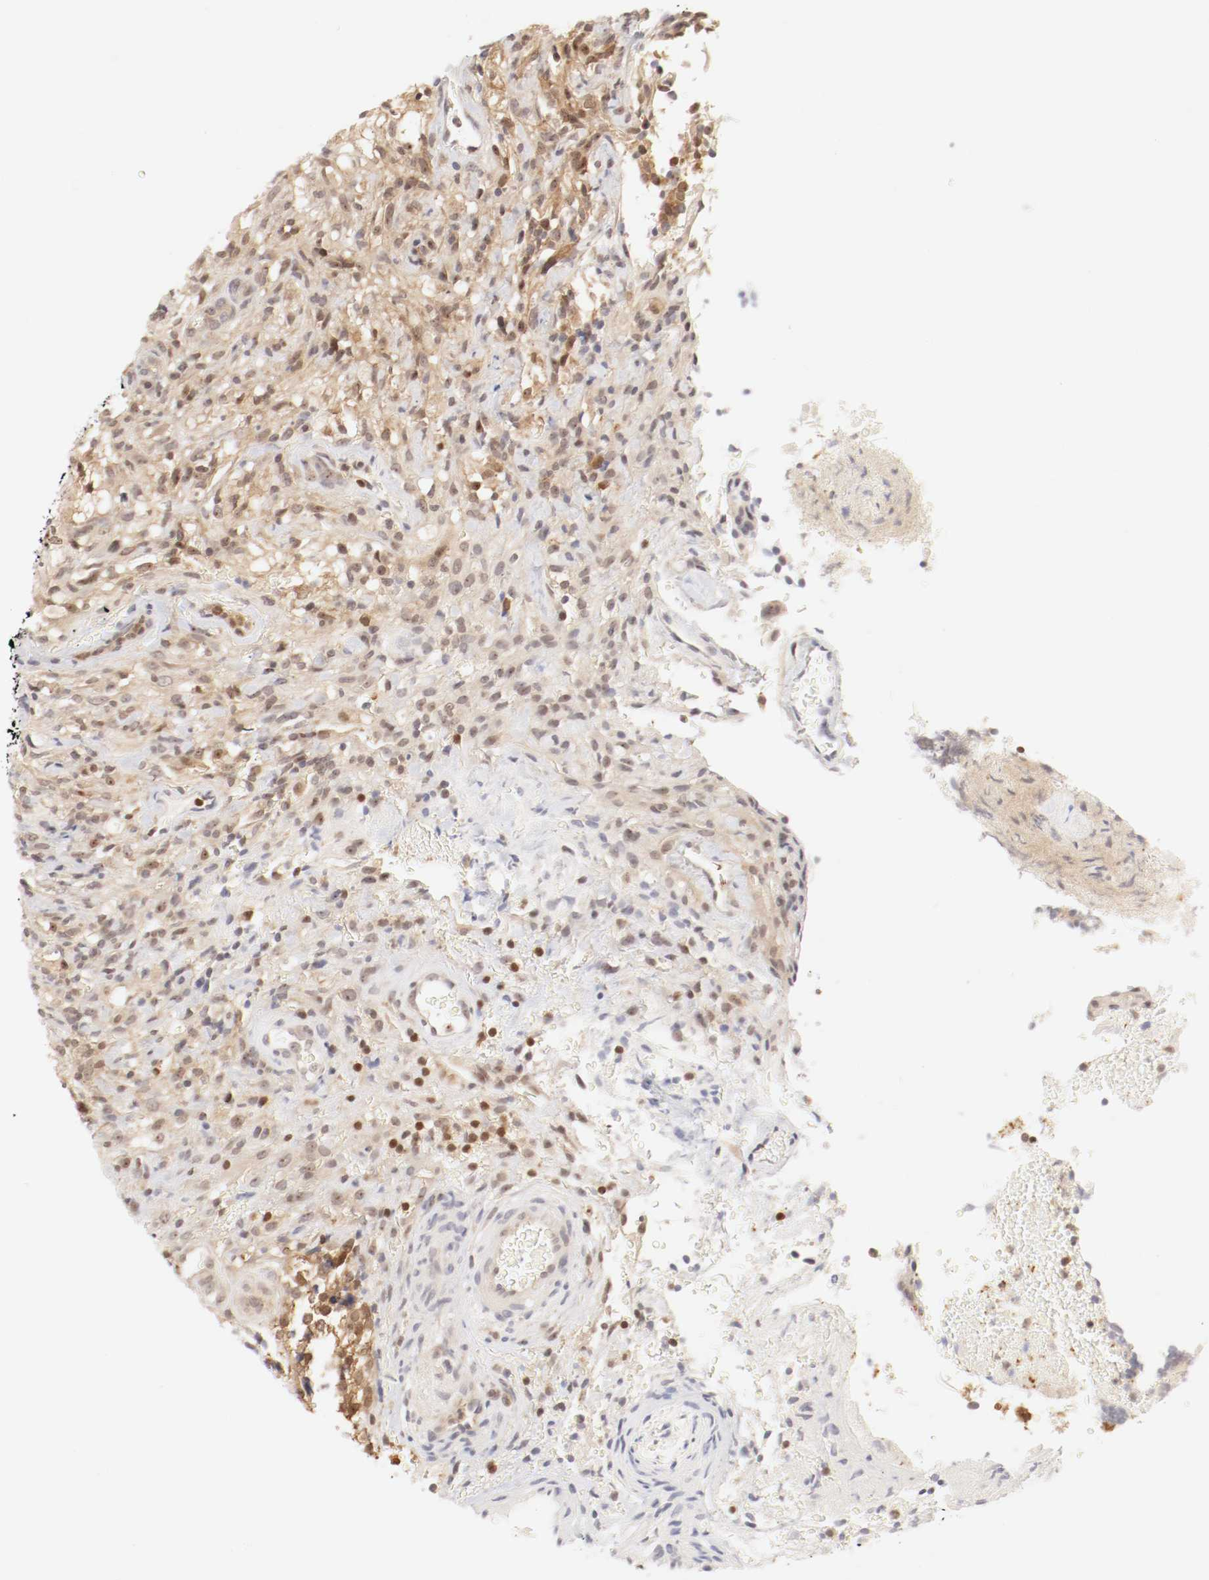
{"staining": {"intensity": "moderate", "quantity": ">75%", "location": "cytoplasmic/membranous,nuclear"}, "tissue": "glioma", "cell_type": "Tumor cells", "image_type": "cancer", "snomed": [{"axis": "morphology", "description": "Normal tissue, NOS"}, {"axis": "morphology", "description": "Glioma, malignant, High grade"}, {"axis": "topography", "description": "Cerebral cortex"}], "caption": "Immunohistochemical staining of glioma shows medium levels of moderate cytoplasmic/membranous and nuclear expression in approximately >75% of tumor cells.", "gene": "KIF2A", "patient": {"sex": "male", "age": 75}}